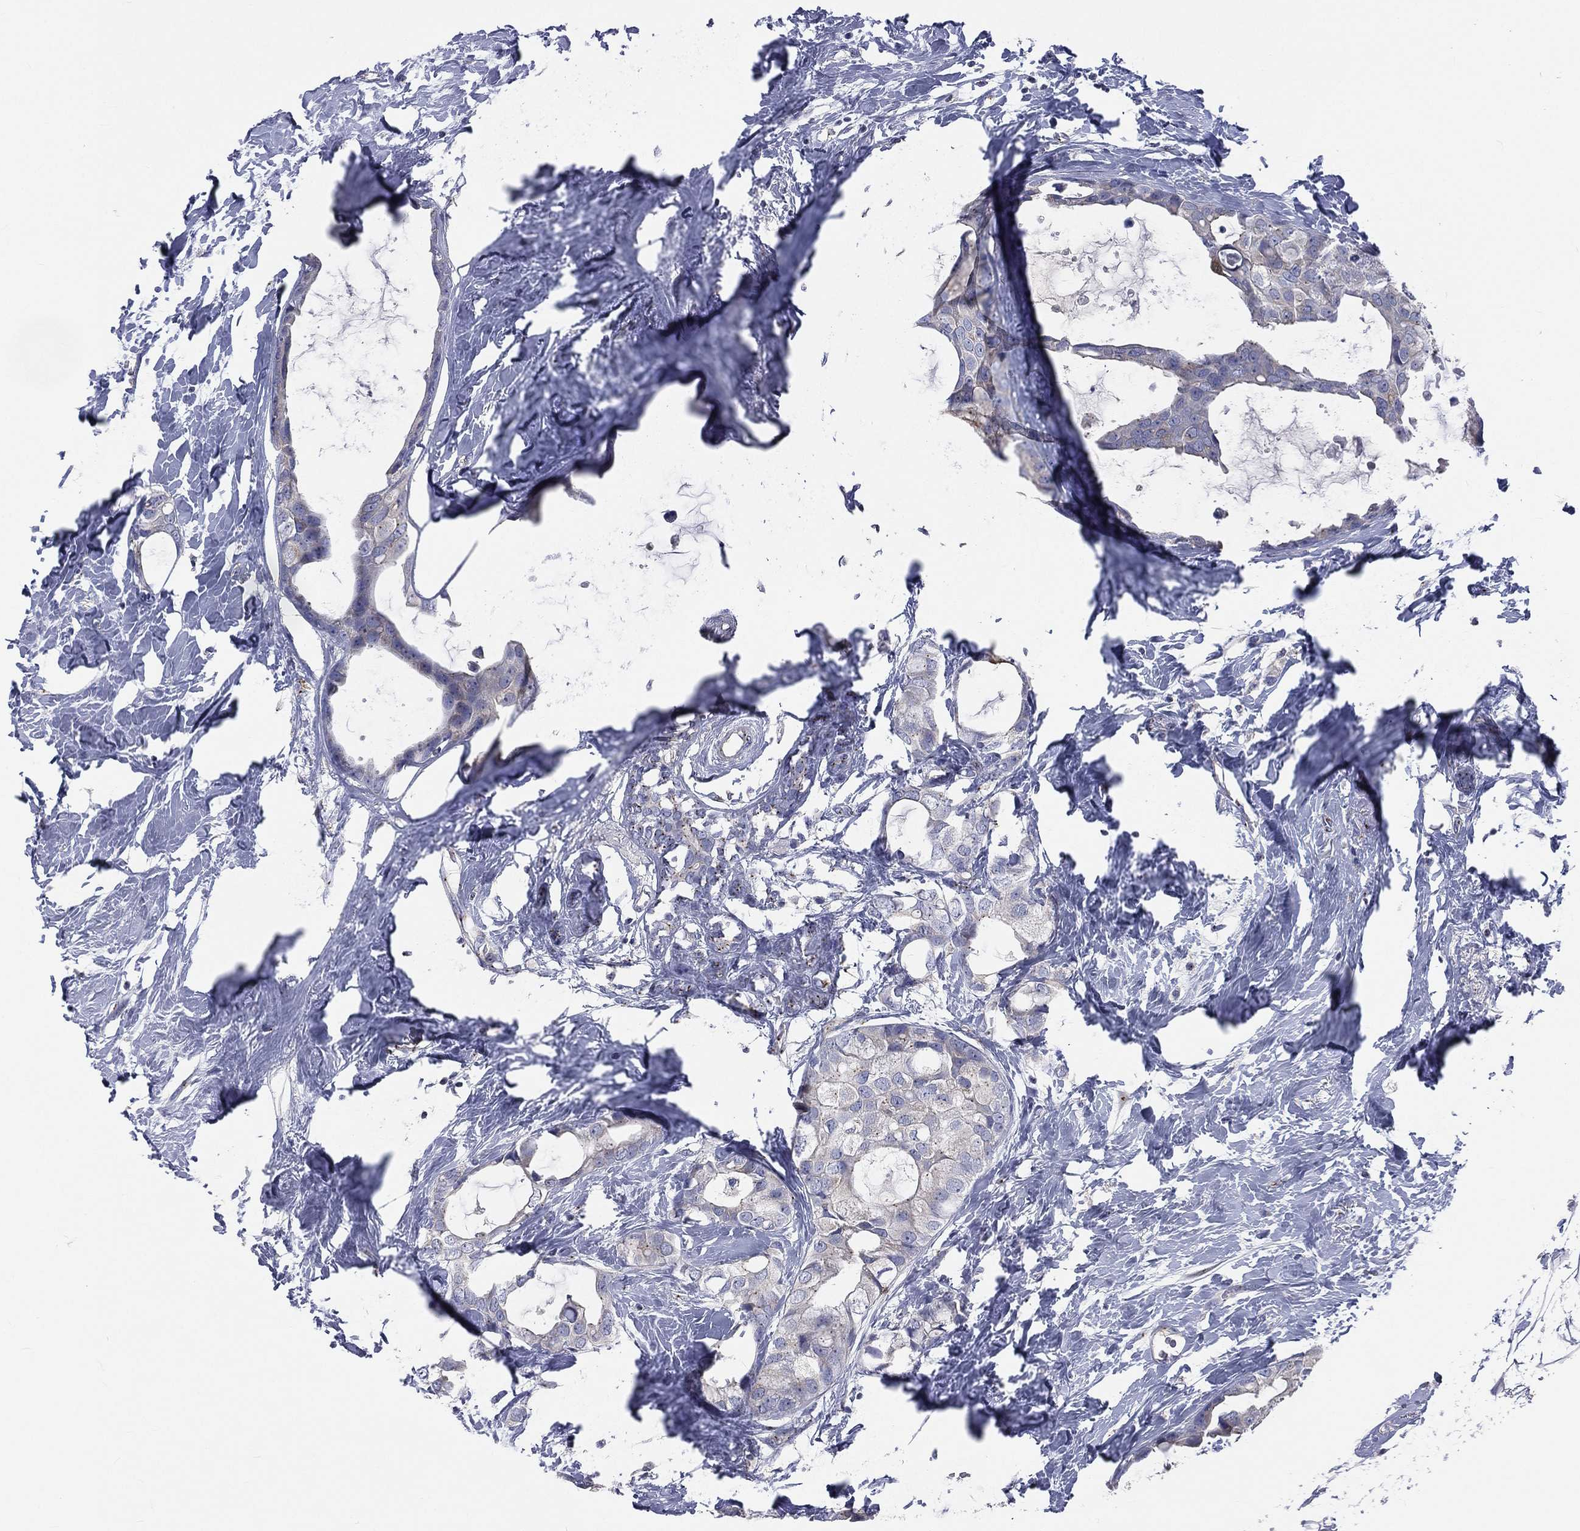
{"staining": {"intensity": "negative", "quantity": "none", "location": "none"}, "tissue": "breast cancer", "cell_type": "Tumor cells", "image_type": "cancer", "snomed": [{"axis": "morphology", "description": "Duct carcinoma"}, {"axis": "topography", "description": "Breast"}], "caption": "Photomicrograph shows no significant protein positivity in tumor cells of intraductal carcinoma (breast).", "gene": "CROCC", "patient": {"sex": "female", "age": 45}}